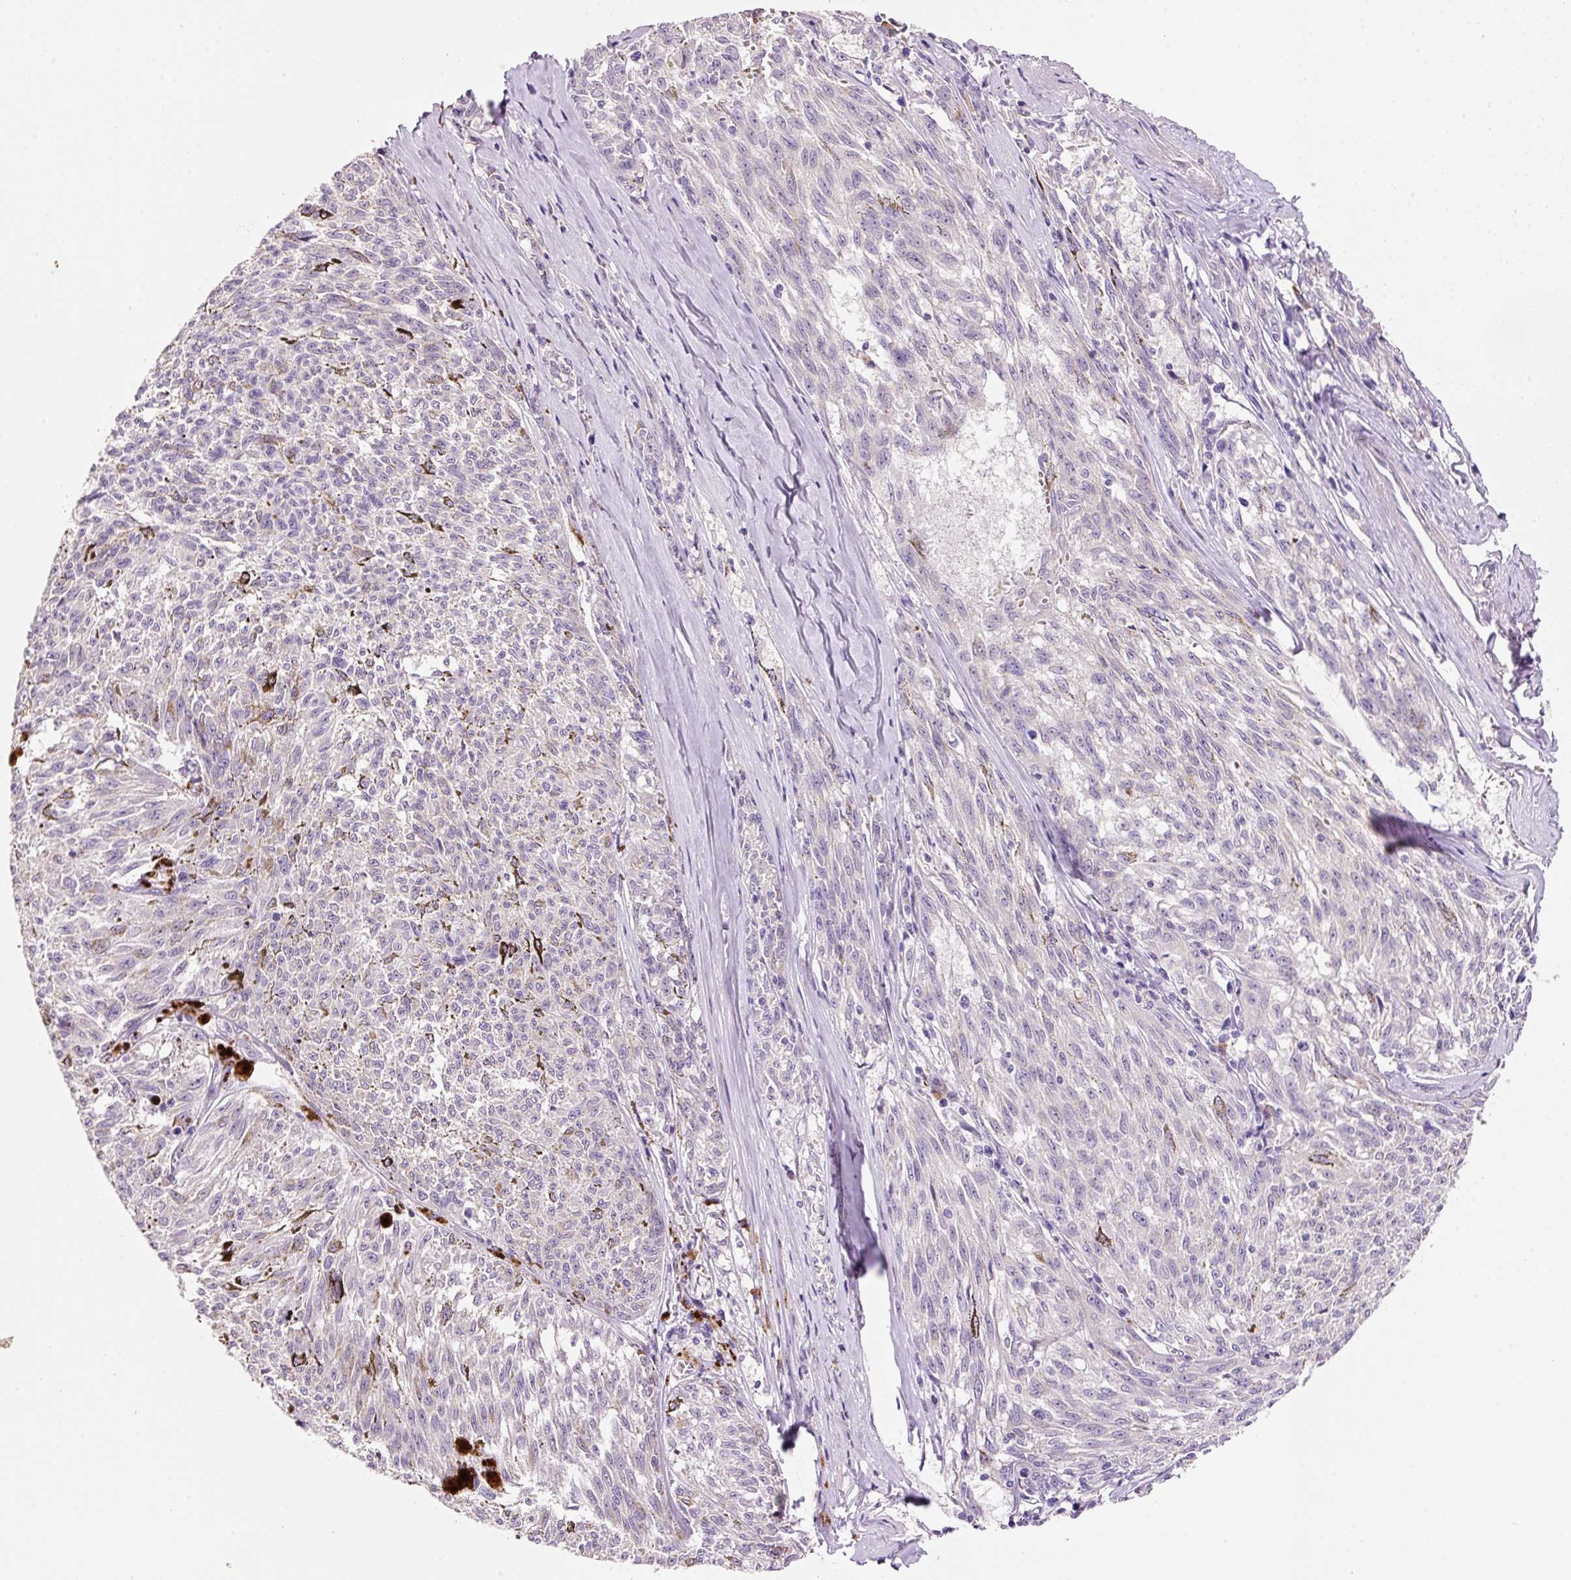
{"staining": {"intensity": "negative", "quantity": "none", "location": "none"}, "tissue": "melanoma", "cell_type": "Tumor cells", "image_type": "cancer", "snomed": [{"axis": "morphology", "description": "Malignant melanoma, NOS"}, {"axis": "topography", "description": "Skin"}], "caption": "IHC histopathology image of neoplastic tissue: human melanoma stained with DAB reveals no significant protein expression in tumor cells.", "gene": "TENT5C", "patient": {"sex": "female", "age": 72}}